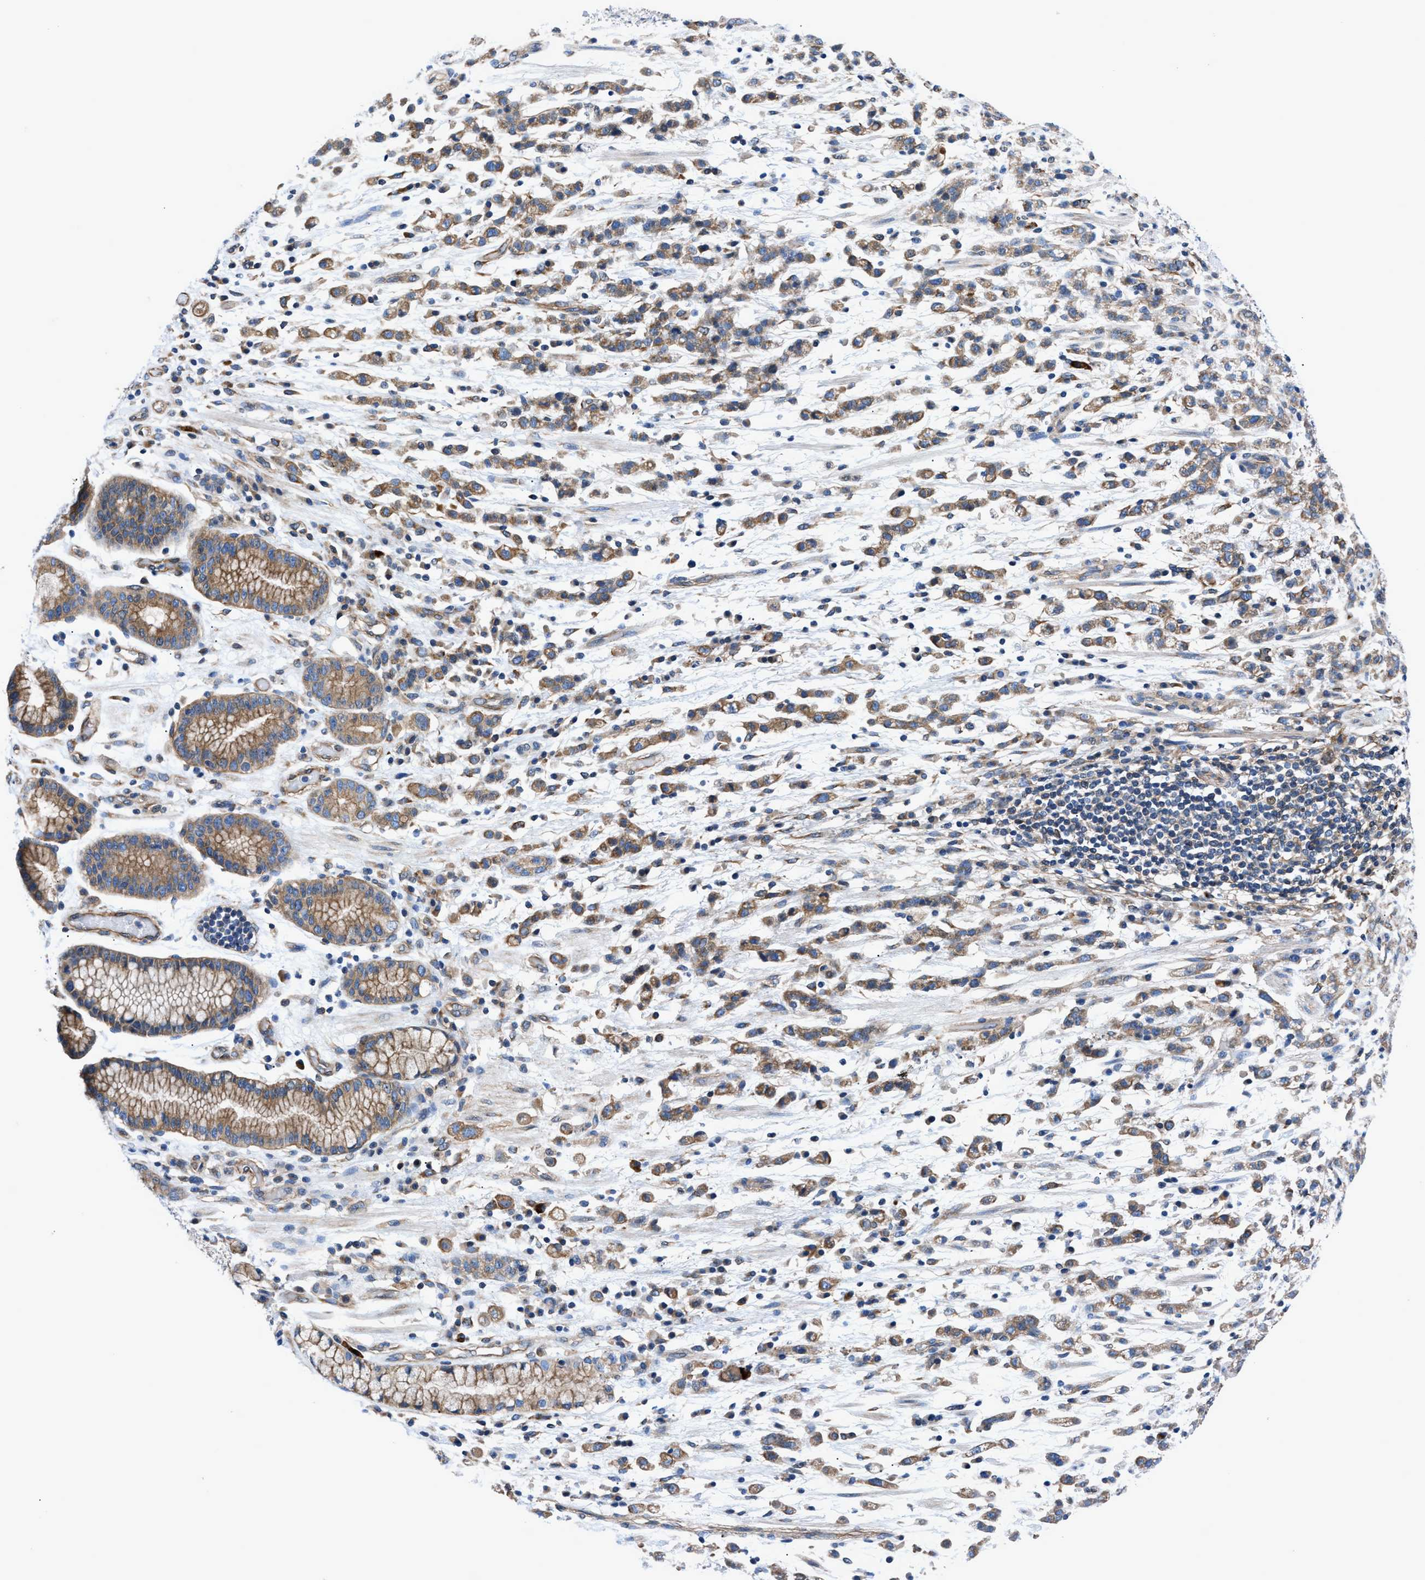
{"staining": {"intensity": "weak", "quantity": ">75%", "location": "cytoplasmic/membranous"}, "tissue": "stomach cancer", "cell_type": "Tumor cells", "image_type": "cancer", "snomed": [{"axis": "morphology", "description": "Adenocarcinoma, NOS"}, {"axis": "topography", "description": "Stomach, lower"}], "caption": "Immunohistochemistry image of neoplastic tissue: stomach cancer stained using immunohistochemistry demonstrates low levels of weak protein expression localized specifically in the cytoplasmic/membranous of tumor cells, appearing as a cytoplasmic/membranous brown color.", "gene": "DMAC1", "patient": {"sex": "male", "age": 88}}